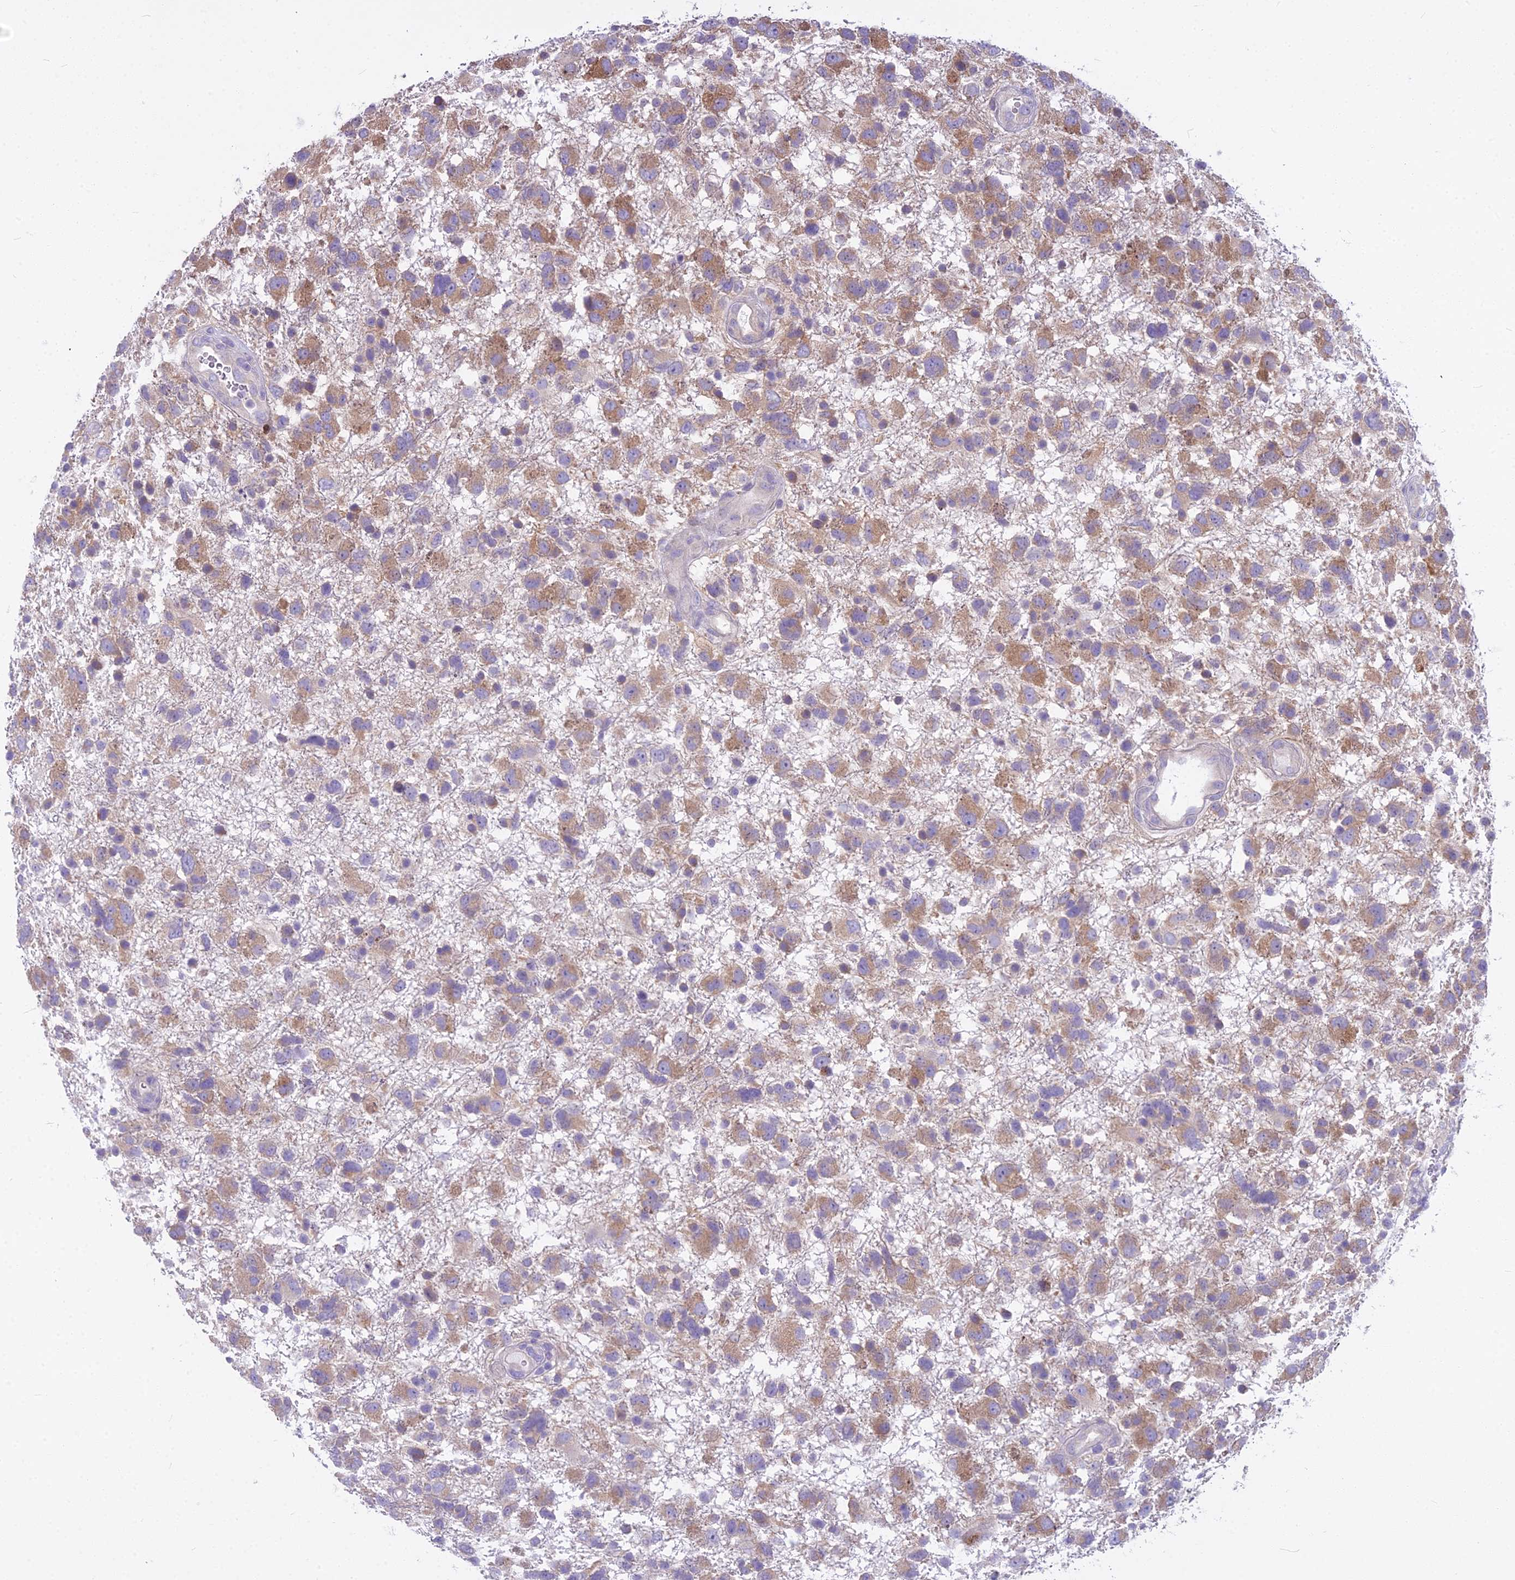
{"staining": {"intensity": "moderate", "quantity": ">75%", "location": "cytoplasmic/membranous"}, "tissue": "glioma", "cell_type": "Tumor cells", "image_type": "cancer", "snomed": [{"axis": "morphology", "description": "Glioma, malignant, High grade"}, {"axis": "topography", "description": "Brain"}], "caption": "Protein staining of glioma tissue shows moderate cytoplasmic/membranous positivity in approximately >75% of tumor cells. (DAB IHC, brown staining for protein, blue staining for nuclei).", "gene": "PCDHB14", "patient": {"sex": "male", "age": 61}}